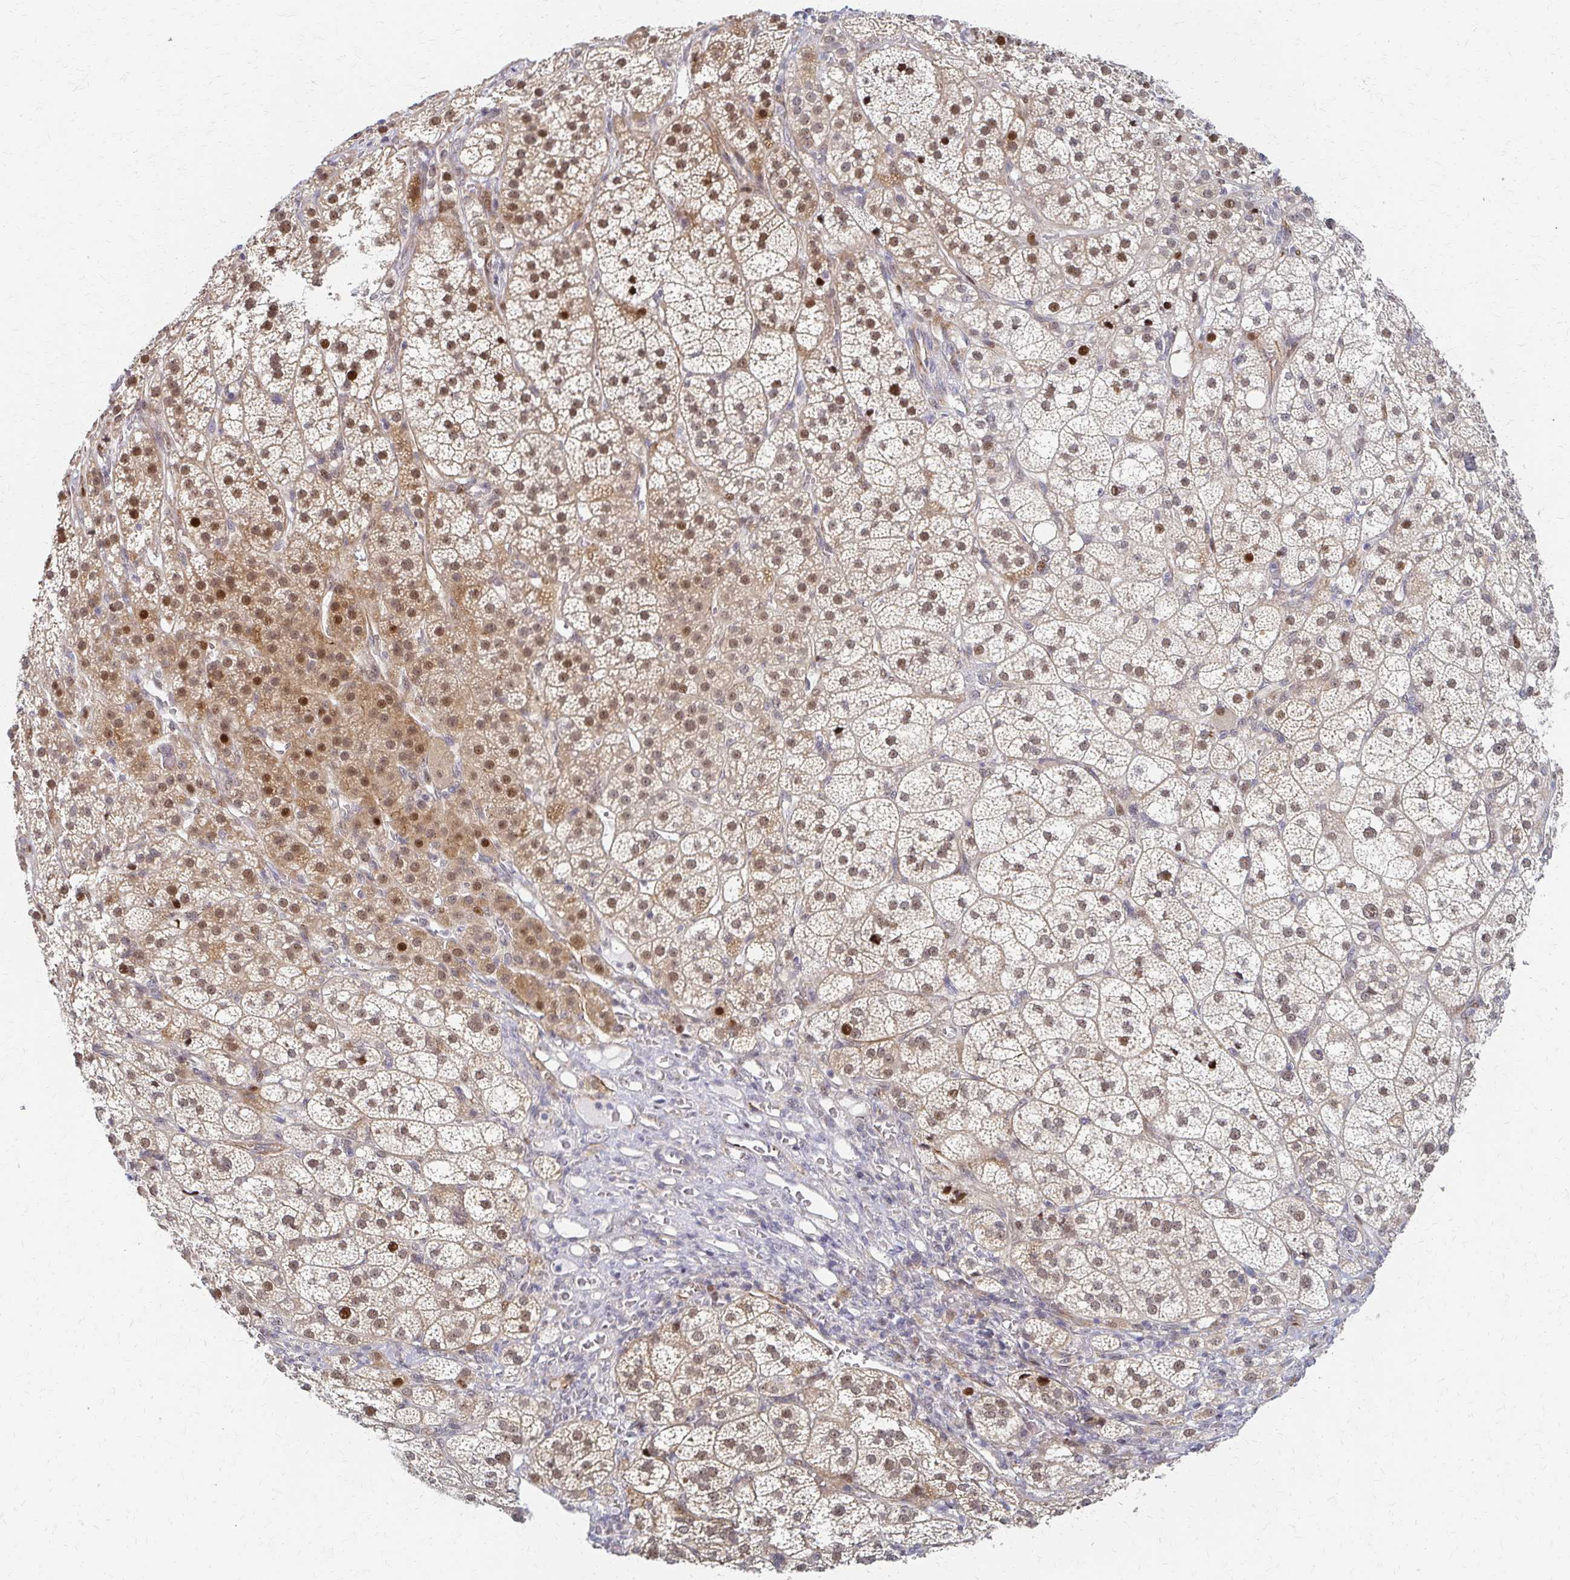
{"staining": {"intensity": "strong", "quantity": ">75%", "location": "nuclear"}, "tissue": "adrenal gland", "cell_type": "Glandular cells", "image_type": "normal", "snomed": [{"axis": "morphology", "description": "Normal tissue, NOS"}, {"axis": "topography", "description": "Adrenal gland"}], "caption": "IHC of benign human adrenal gland displays high levels of strong nuclear positivity in about >75% of glandular cells. IHC stains the protein of interest in brown and the nuclei are stained blue.", "gene": "PSMD7", "patient": {"sex": "female", "age": 60}}